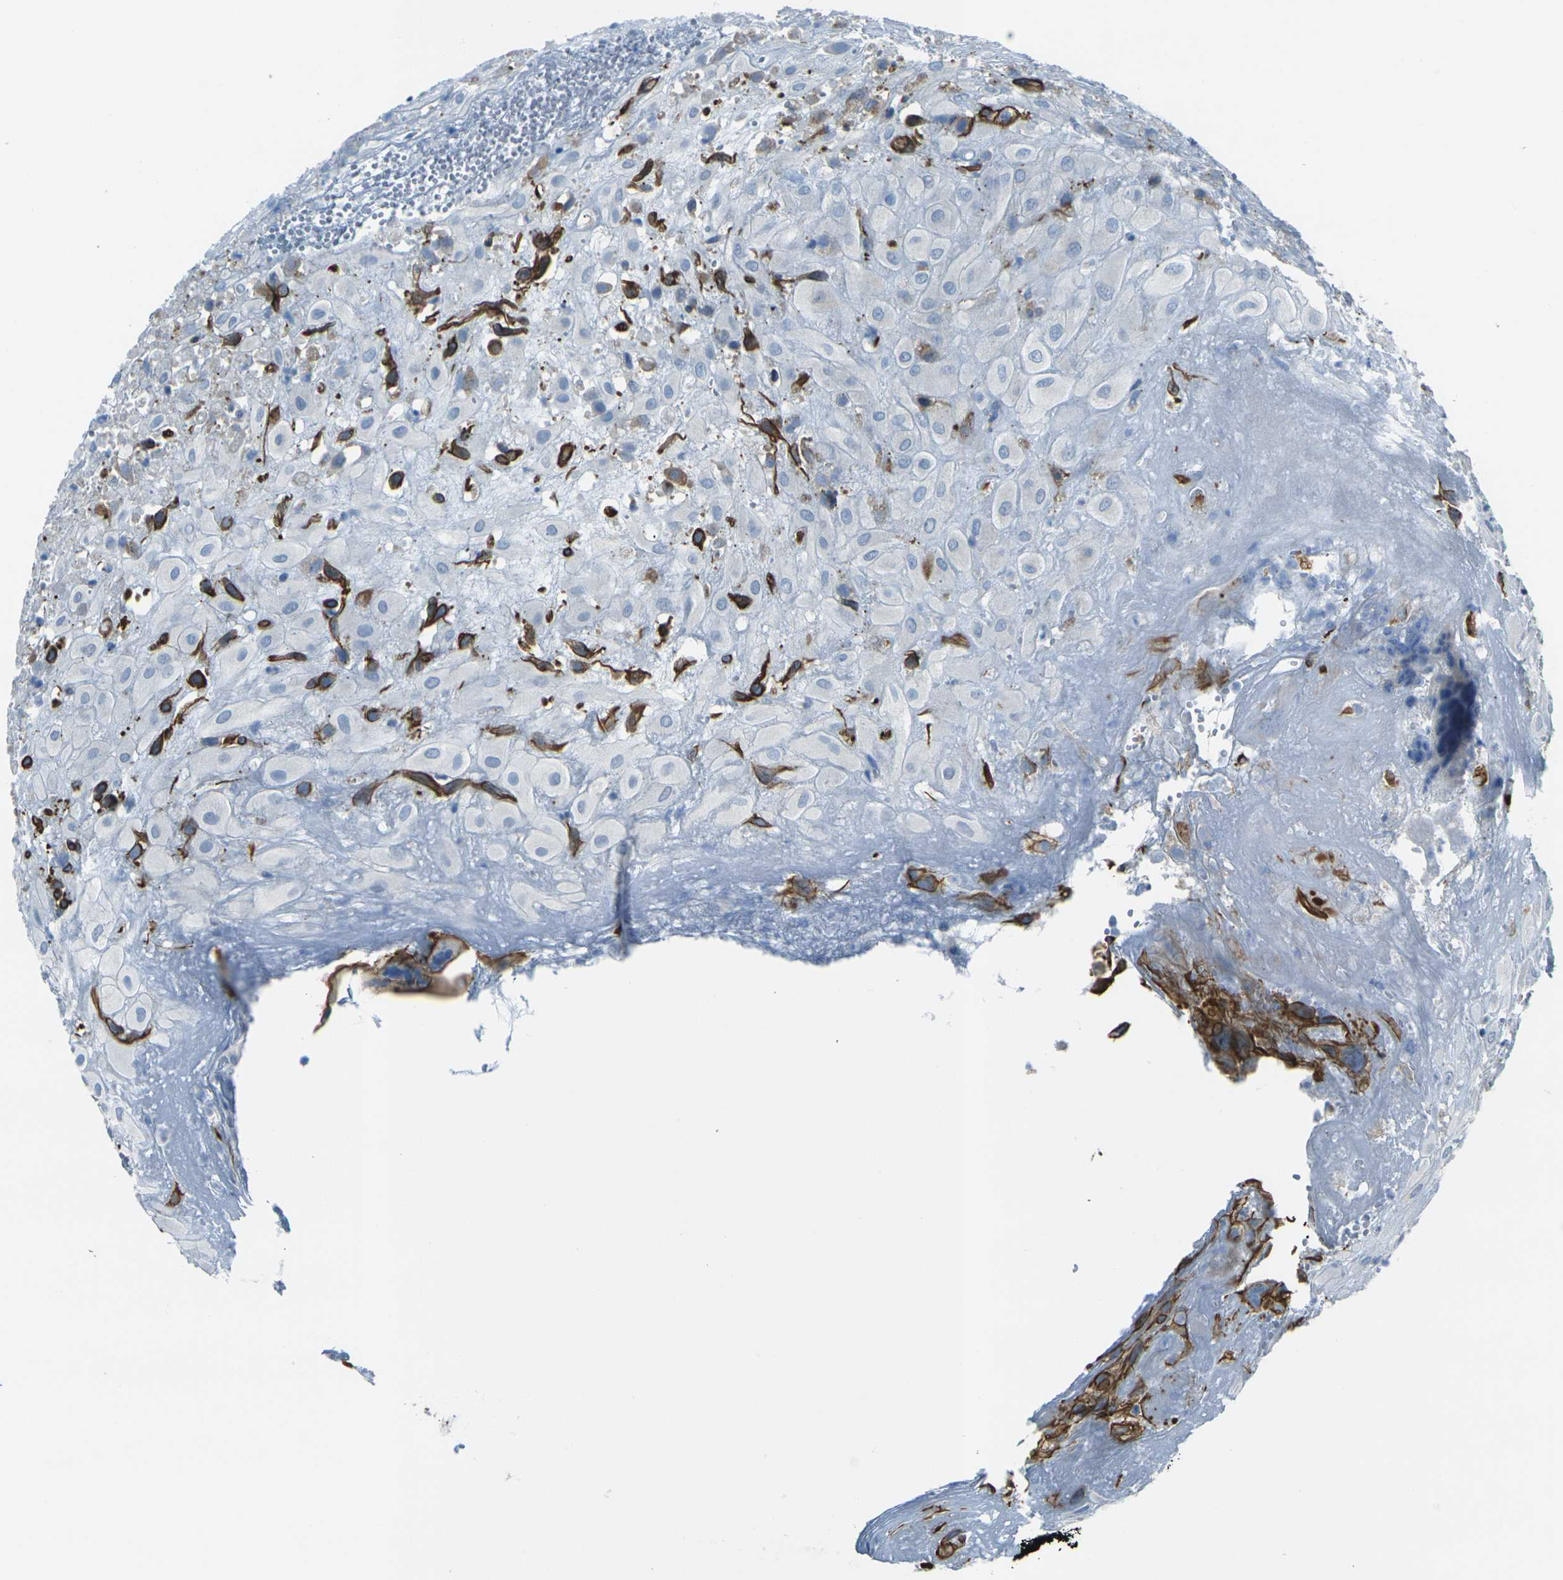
{"staining": {"intensity": "strong", "quantity": "25%-75%", "location": "cytoplasmic/membranous"}, "tissue": "placenta", "cell_type": "Decidual cells", "image_type": "normal", "snomed": [{"axis": "morphology", "description": "Normal tissue, NOS"}, {"axis": "topography", "description": "Placenta"}], "caption": "Immunohistochemistry (IHC) (DAB) staining of normal placenta demonstrates strong cytoplasmic/membranous protein positivity in about 25%-75% of decidual cells.", "gene": "ANKRD46", "patient": {"sex": "female", "age": 18}}